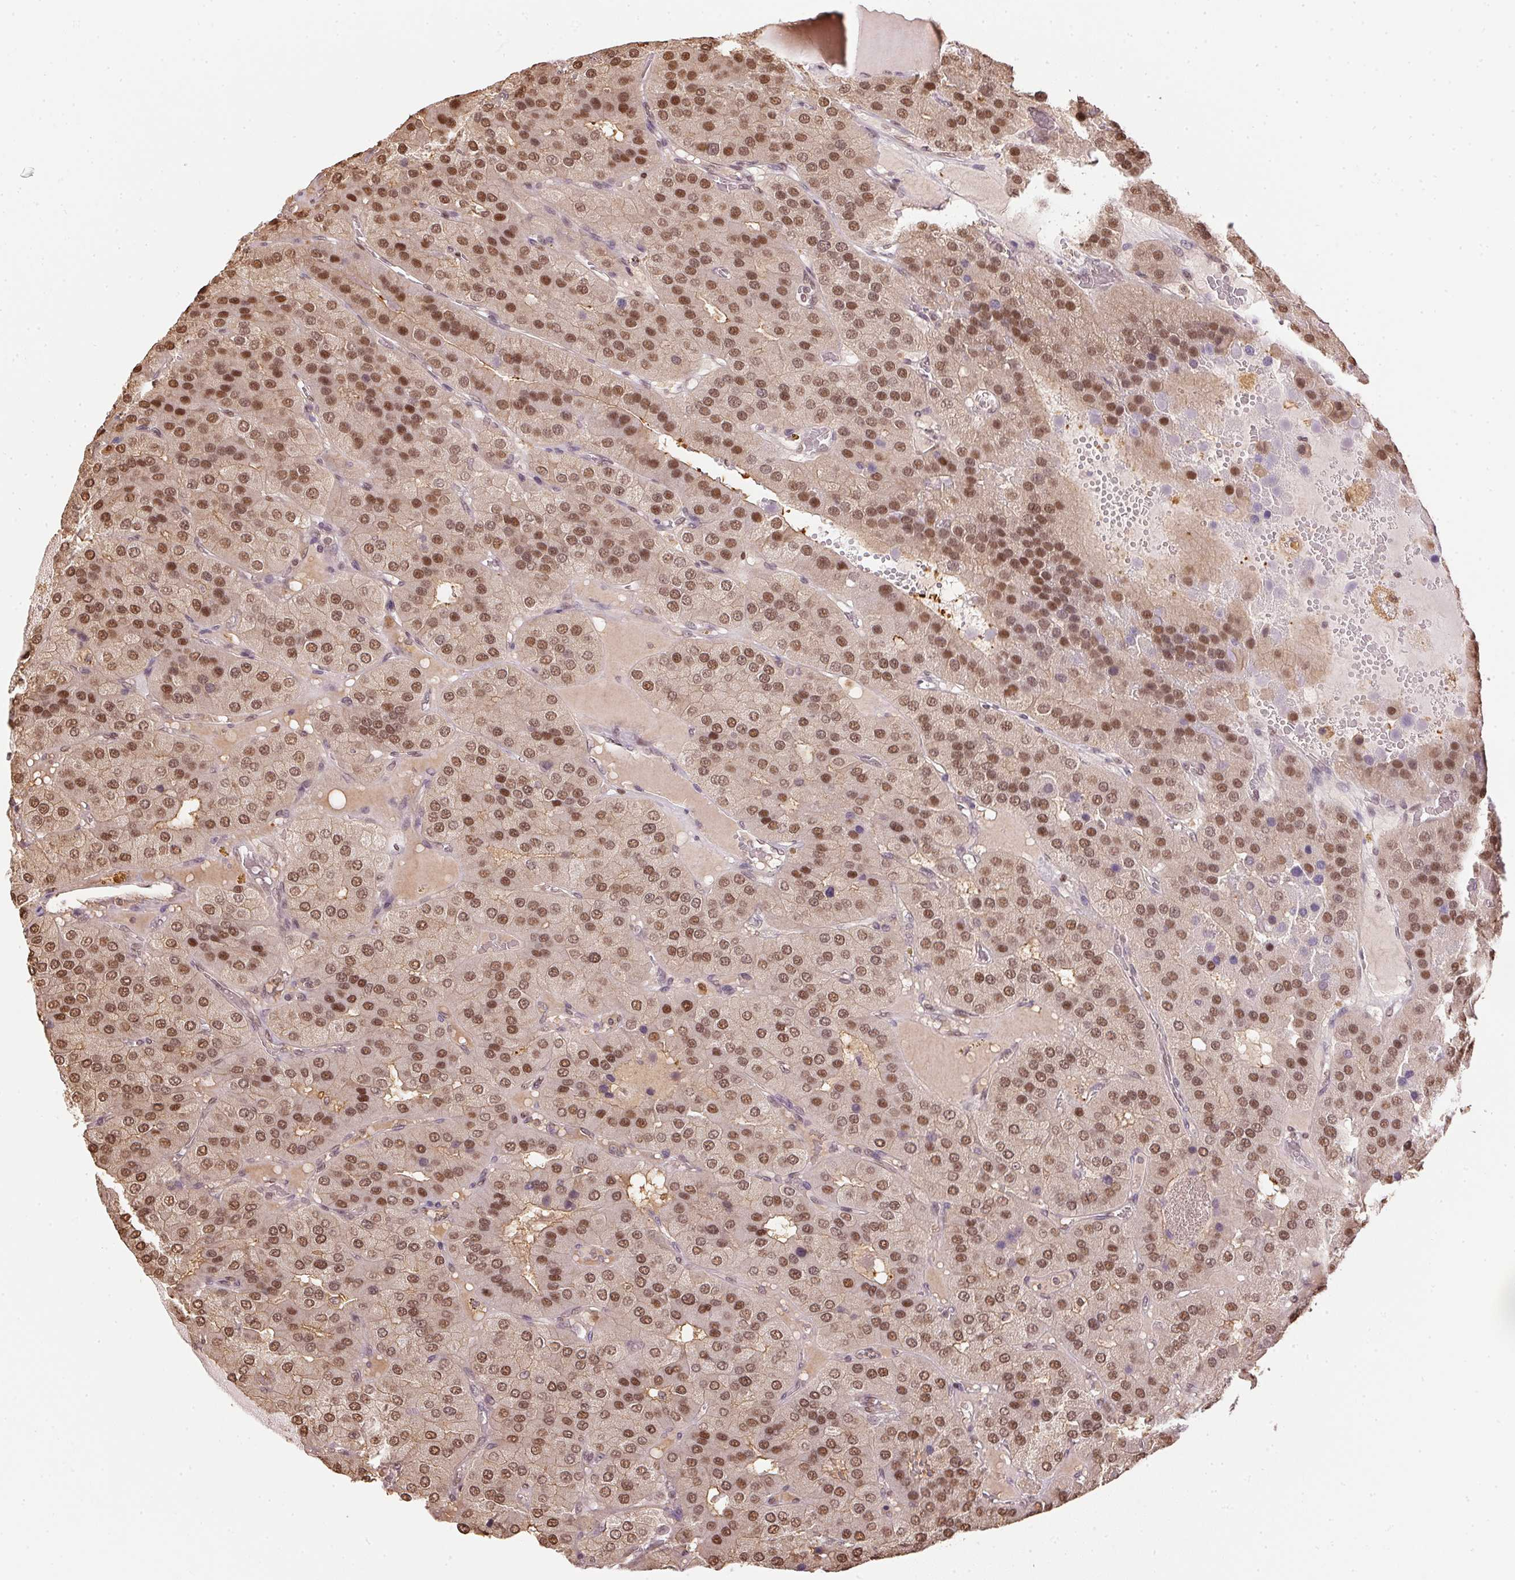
{"staining": {"intensity": "moderate", "quantity": ">75%", "location": "nuclear"}, "tissue": "parathyroid gland", "cell_type": "Glandular cells", "image_type": "normal", "snomed": [{"axis": "morphology", "description": "Normal tissue, NOS"}, {"axis": "morphology", "description": "Adenoma, NOS"}, {"axis": "topography", "description": "Parathyroid gland"}], "caption": "Immunohistochemical staining of benign parathyroid gland shows moderate nuclear protein expression in about >75% of glandular cells.", "gene": "TPI1", "patient": {"sex": "female", "age": 86}}